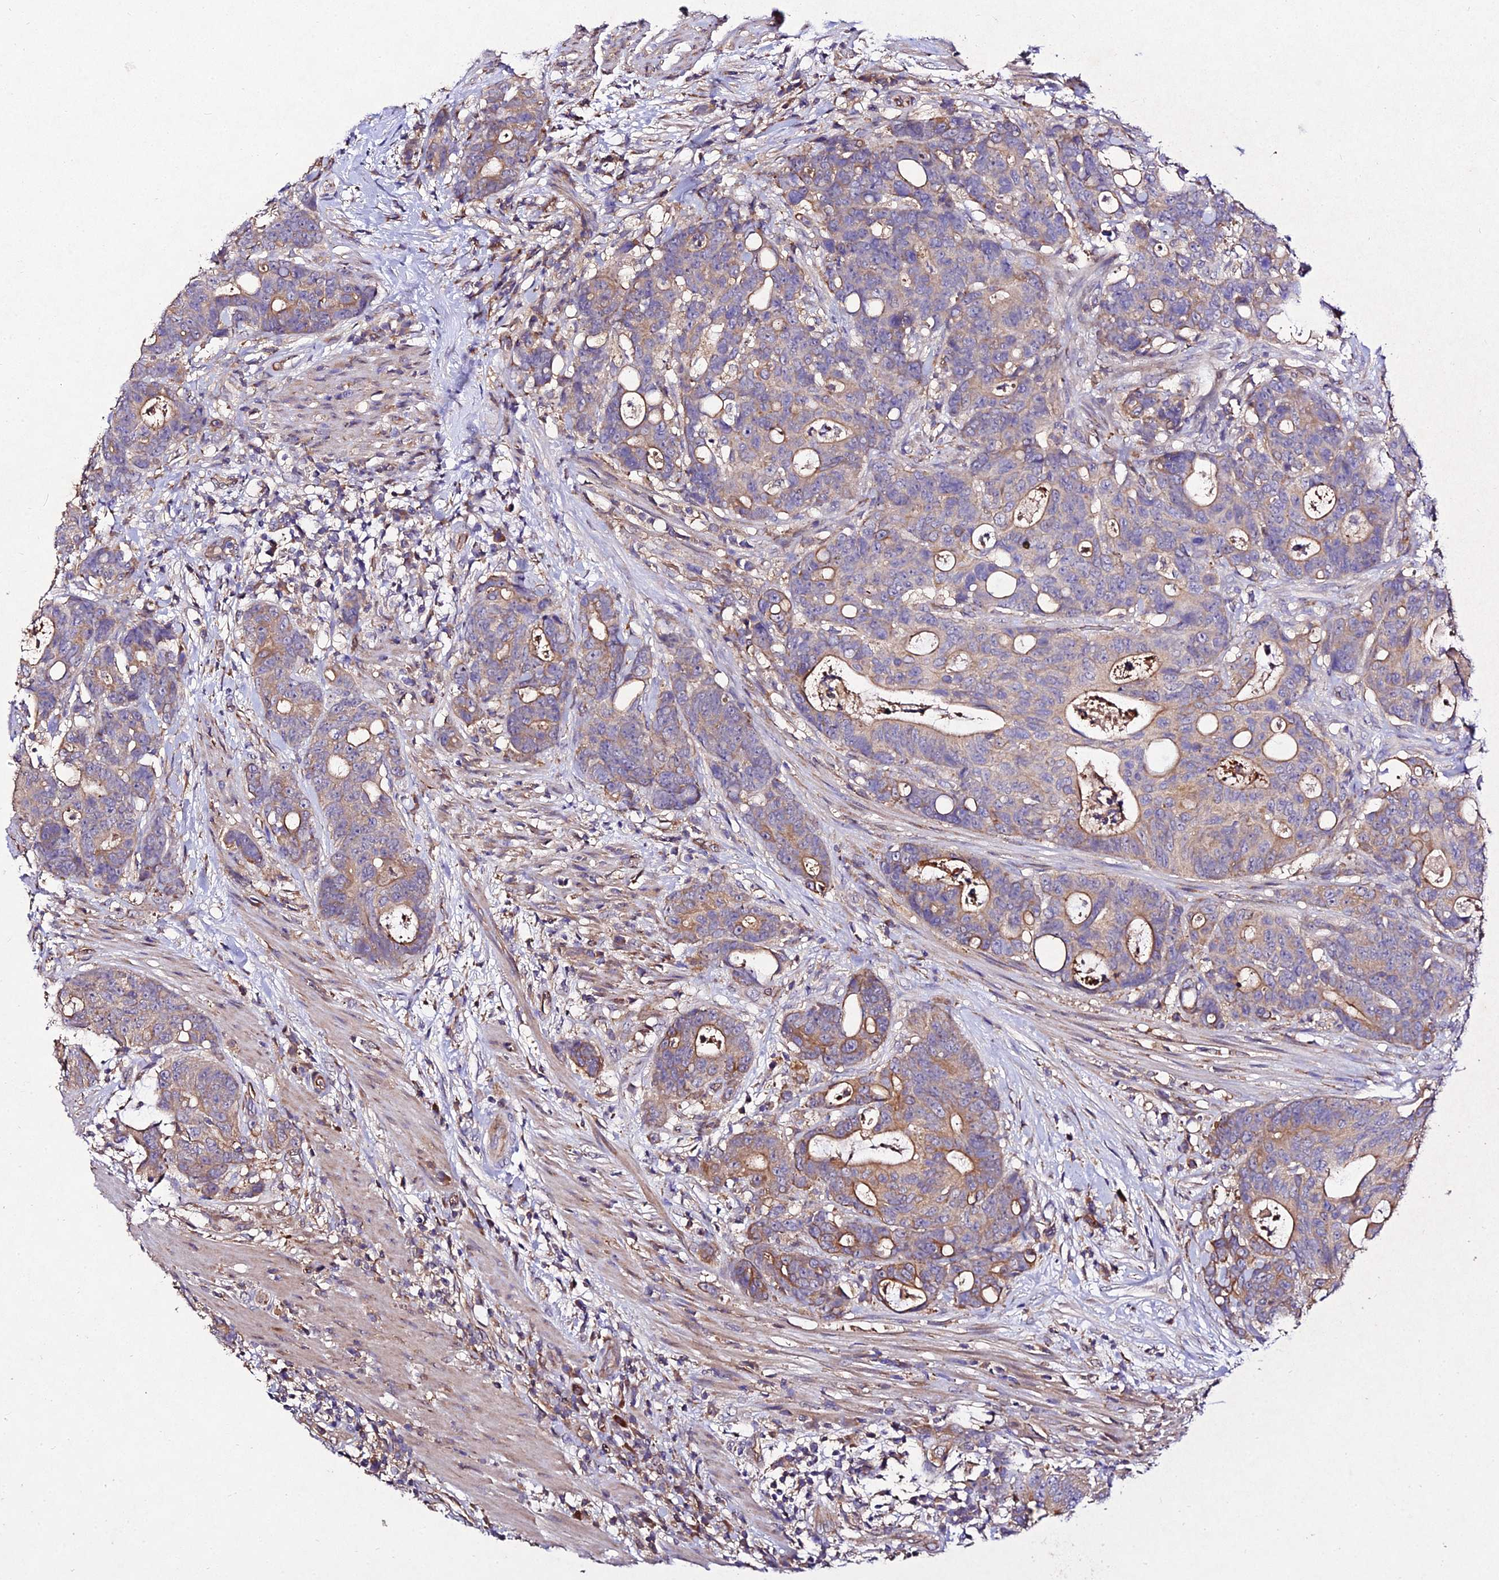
{"staining": {"intensity": "moderate", "quantity": "<25%", "location": "cytoplasmic/membranous"}, "tissue": "colorectal cancer", "cell_type": "Tumor cells", "image_type": "cancer", "snomed": [{"axis": "morphology", "description": "Adenocarcinoma, NOS"}, {"axis": "topography", "description": "Colon"}], "caption": "An image showing moderate cytoplasmic/membranous expression in approximately <25% of tumor cells in colorectal cancer (adenocarcinoma), as visualized by brown immunohistochemical staining.", "gene": "AP3M2", "patient": {"sex": "female", "age": 82}}